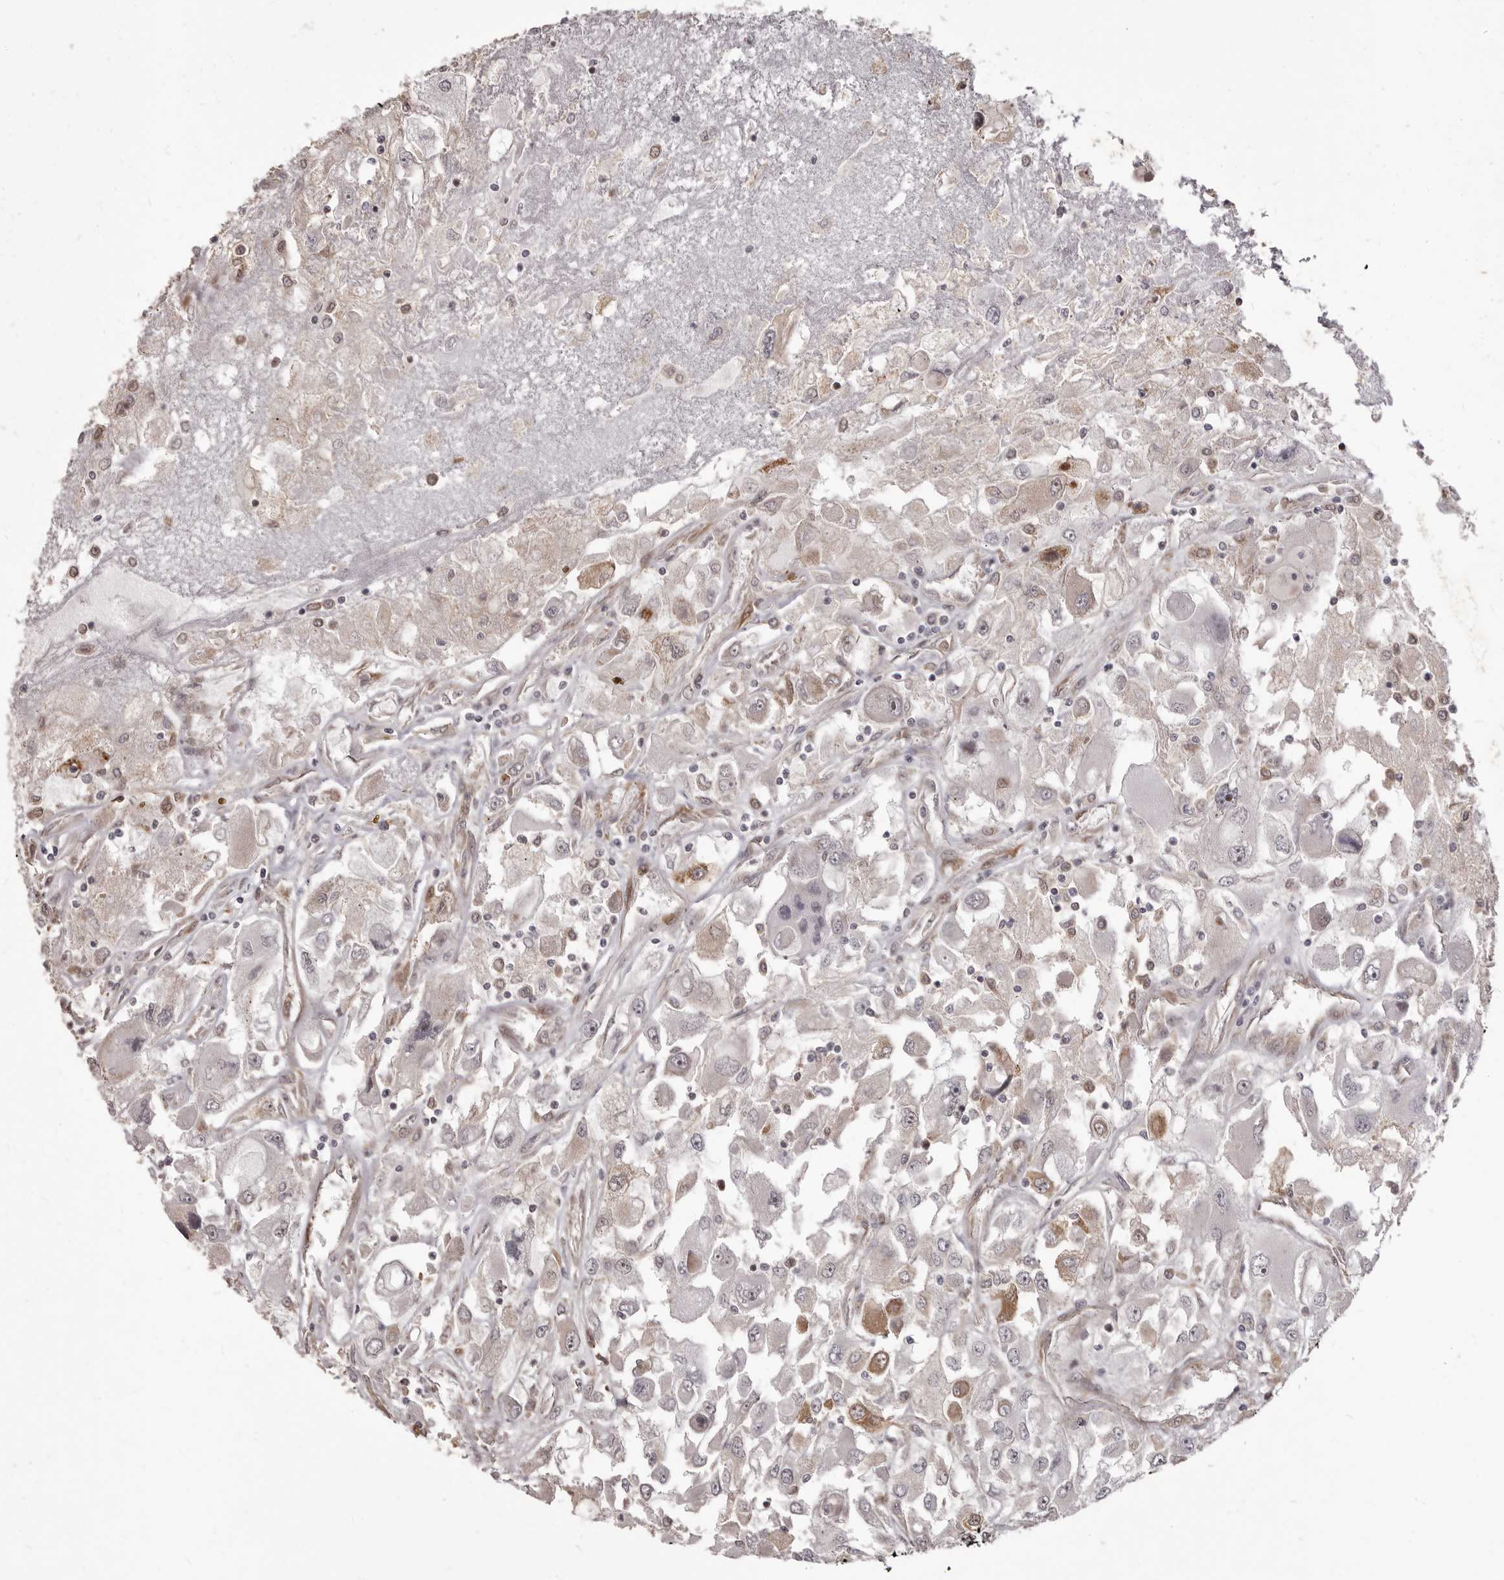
{"staining": {"intensity": "moderate", "quantity": "<25%", "location": "cytoplasmic/membranous"}, "tissue": "renal cancer", "cell_type": "Tumor cells", "image_type": "cancer", "snomed": [{"axis": "morphology", "description": "Adenocarcinoma, NOS"}, {"axis": "topography", "description": "Kidney"}], "caption": "The histopathology image demonstrates staining of renal cancer (adenocarcinoma), revealing moderate cytoplasmic/membranous protein expression (brown color) within tumor cells. (brown staining indicates protein expression, while blue staining denotes nuclei).", "gene": "GFOD1", "patient": {"sex": "female", "age": 52}}